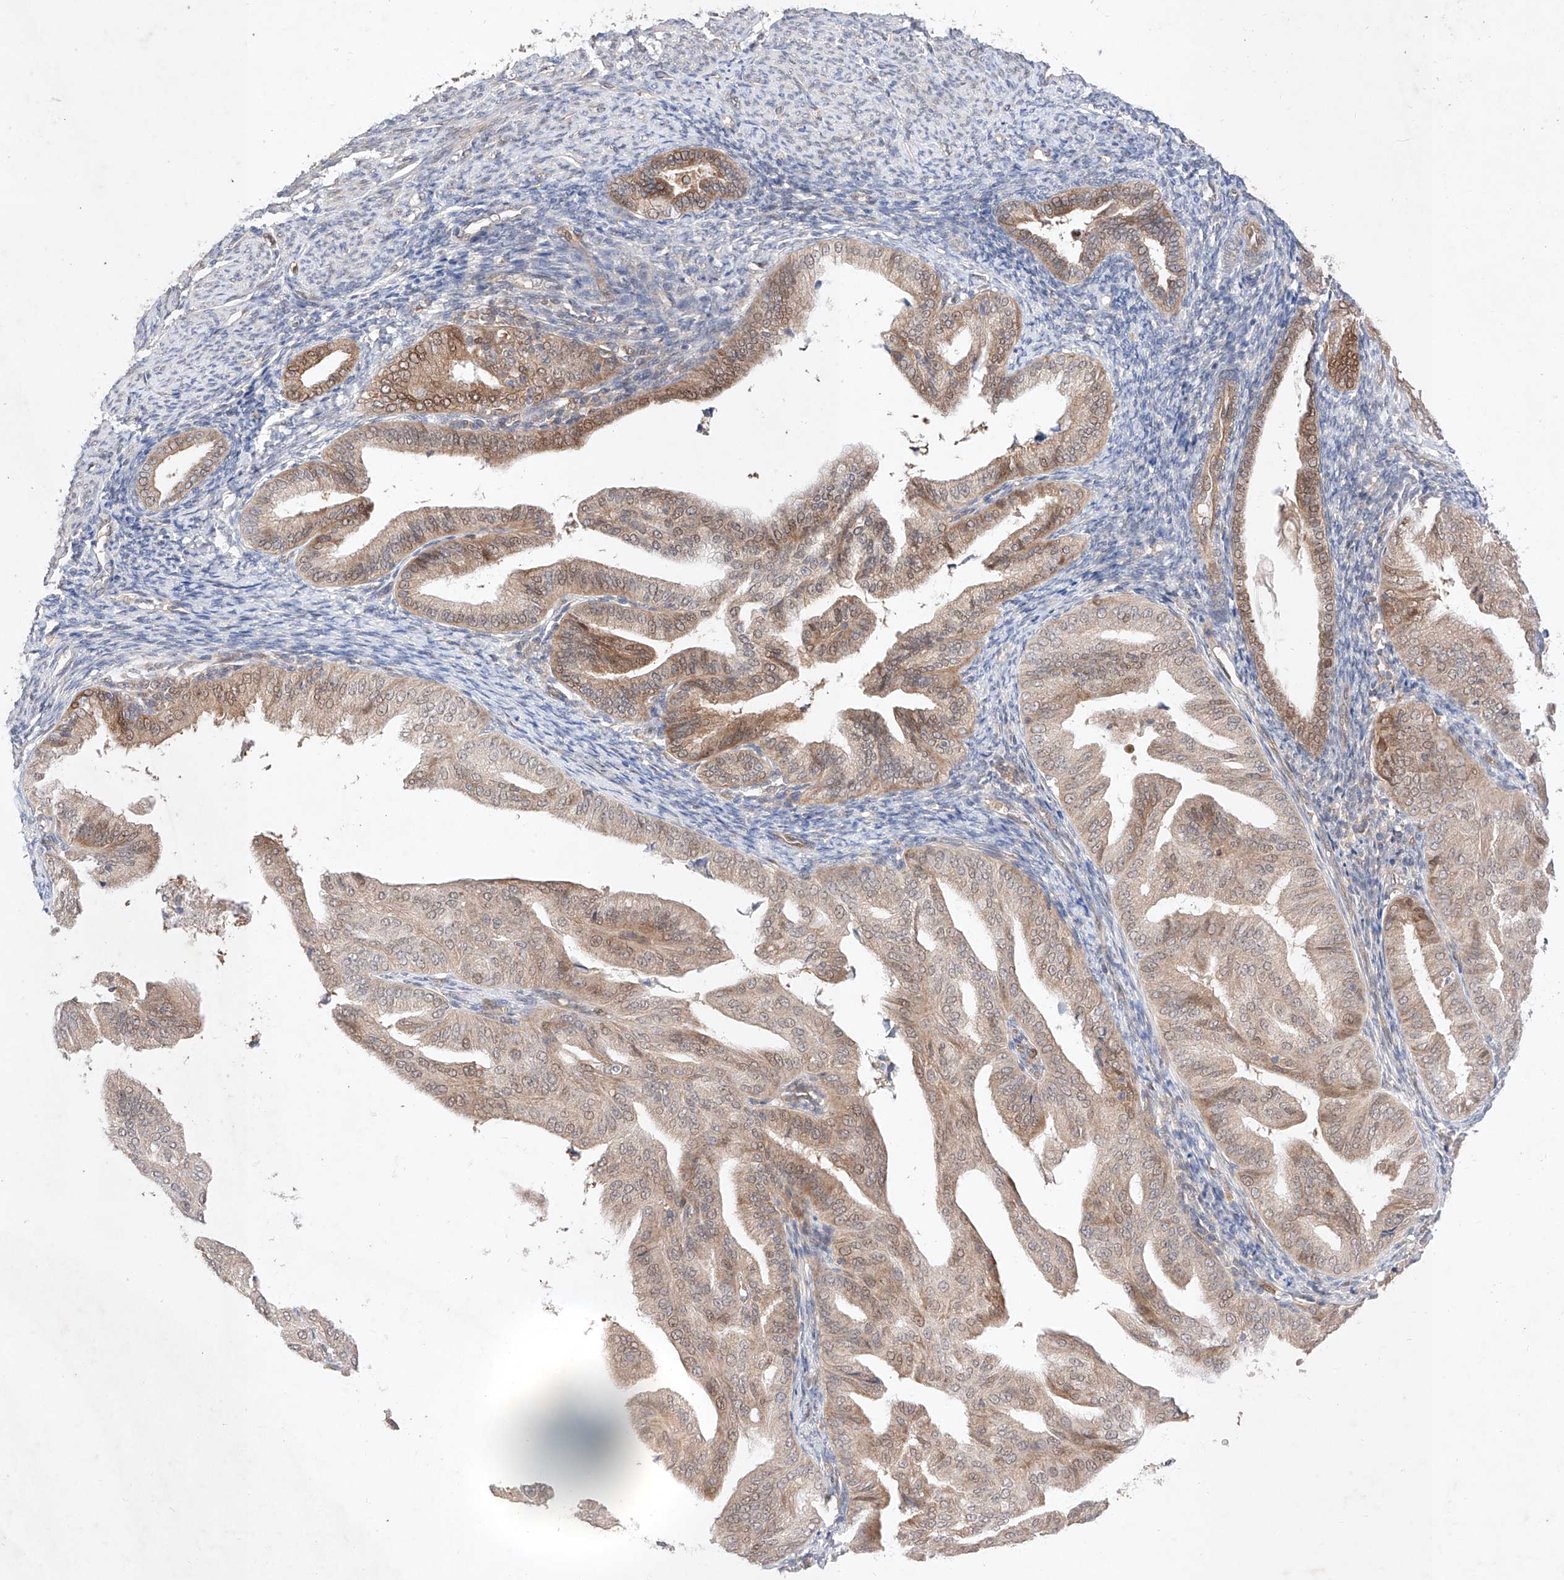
{"staining": {"intensity": "moderate", "quantity": "25%-75%", "location": "cytoplasmic/membranous,nuclear"}, "tissue": "endometrial cancer", "cell_type": "Tumor cells", "image_type": "cancer", "snomed": [{"axis": "morphology", "description": "Adenocarcinoma, NOS"}, {"axis": "topography", "description": "Endometrium"}], "caption": "This image demonstrates endometrial cancer (adenocarcinoma) stained with immunohistochemistry (IHC) to label a protein in brown. The cytoplasmic/membranous and nuclear of tumor cells show moderate positivity for the protein. Nuclei are counter-stained blue.", "gene": "ZNF124", "patient": {"sex": "female", "age": 58}}